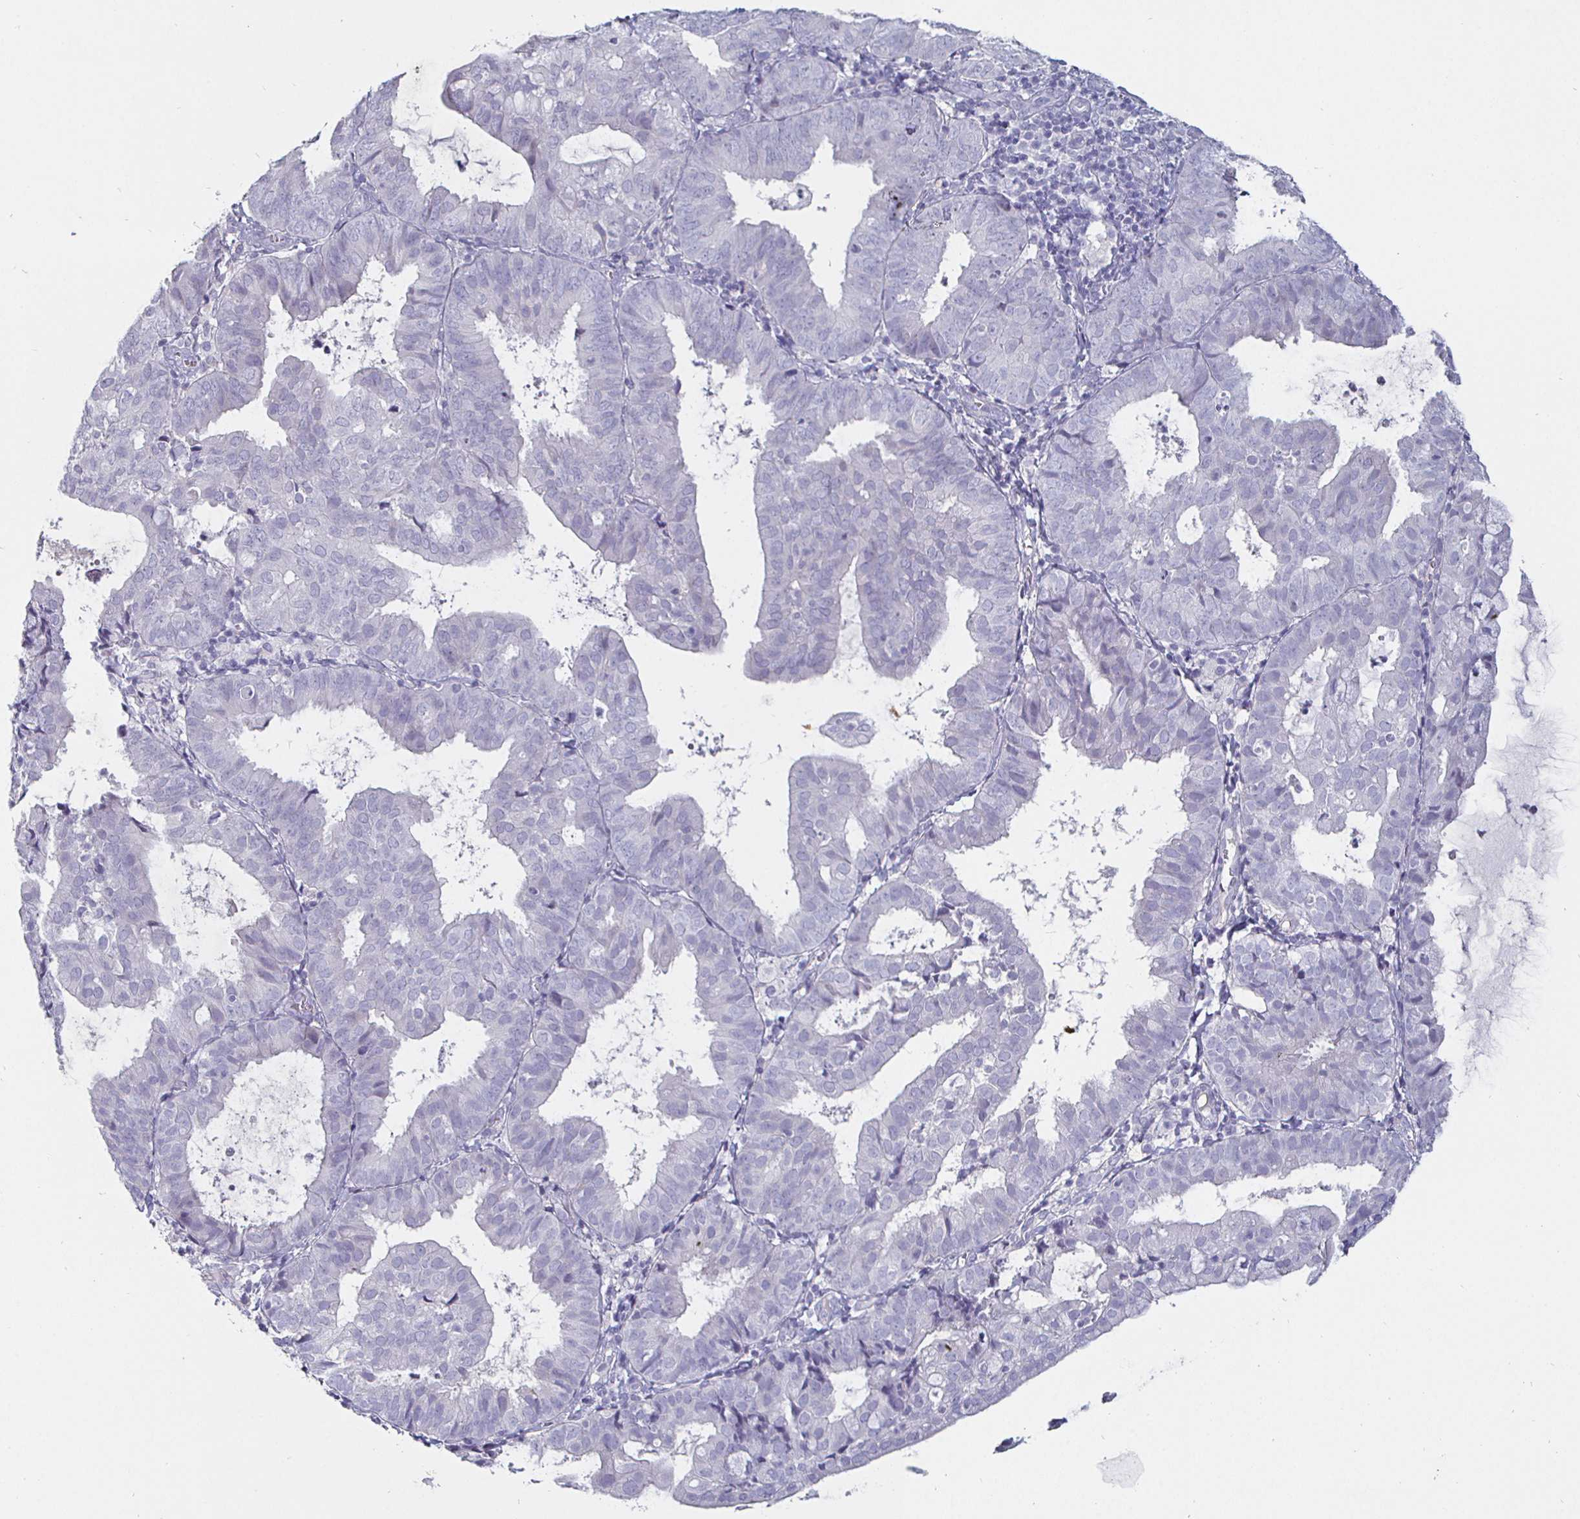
{"staining": {"intensity": "negative", "quantity": "none", "location": "none"}, "tissue": "endometrial cancer", "cell_type": "Tumor cells", "image_type": "cancer", "snomed": [{"axis": "morphology", "description": "Adenocarcinoma, NOS"}, {"axis": "topography", "description": "Endometrium"}], "caption": "IHC histopathology image of neoplastic tissue: adenocarcinoma (endometrial) stained with DAB (3,3'-diaminobenzidine) reveals no significant protein expression in tumor cells.", "gene": "ENPP1", "patient": {"sex": "female", "age": 80}}